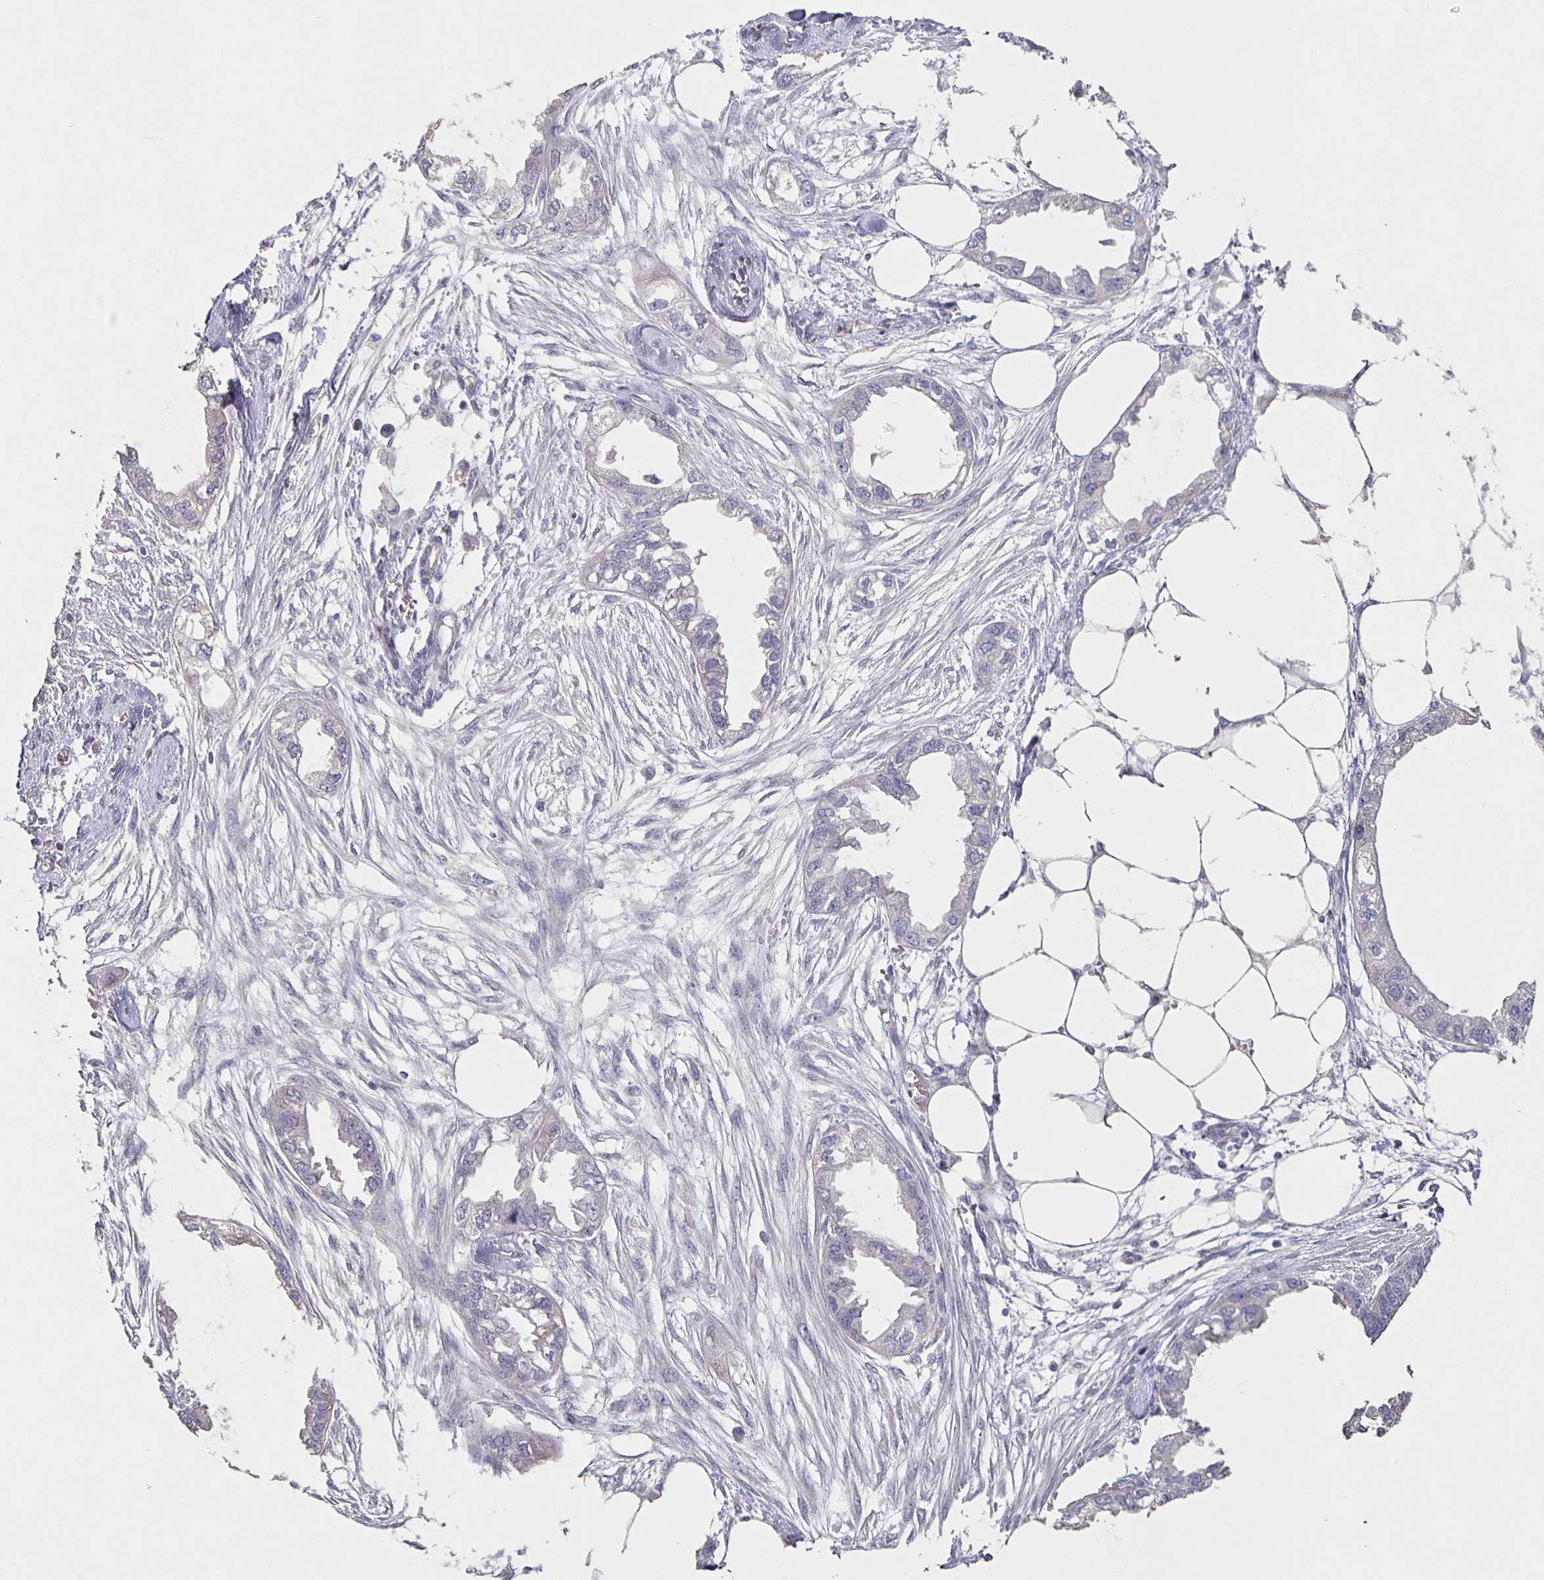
{"staining": {"intensity": "negative", "quantity": "none", "location": "none"}, "tissue": "endometrial cancer", "cell_type": "Tumor cells", "image_type": "cancer", "snomed": [{"axis": "morphology", "description": "Adenocarcinoma, NOS"}, {"axis": "morphology", "description": "Adenocarcinoma, metastatic, NOS"}, {"axis": "topography", "description": "Adipose tissue"}, {"axis": "topography", "description": "Endometrium"}], "caption": "Immunohistochemical staining of endometrial cancer (metastatic adenocarcinoma) exhibits no significant positivity in tumor cells. Brightfield microscopy of immunohistochemistry (IHC) stained with DAB (3,3'-diaminobenzidine) (brown) and hematoxylin (blue), captured at high magnification.", "gene": "CARNS1", "patient": {"sex": "female", "age": 67}}